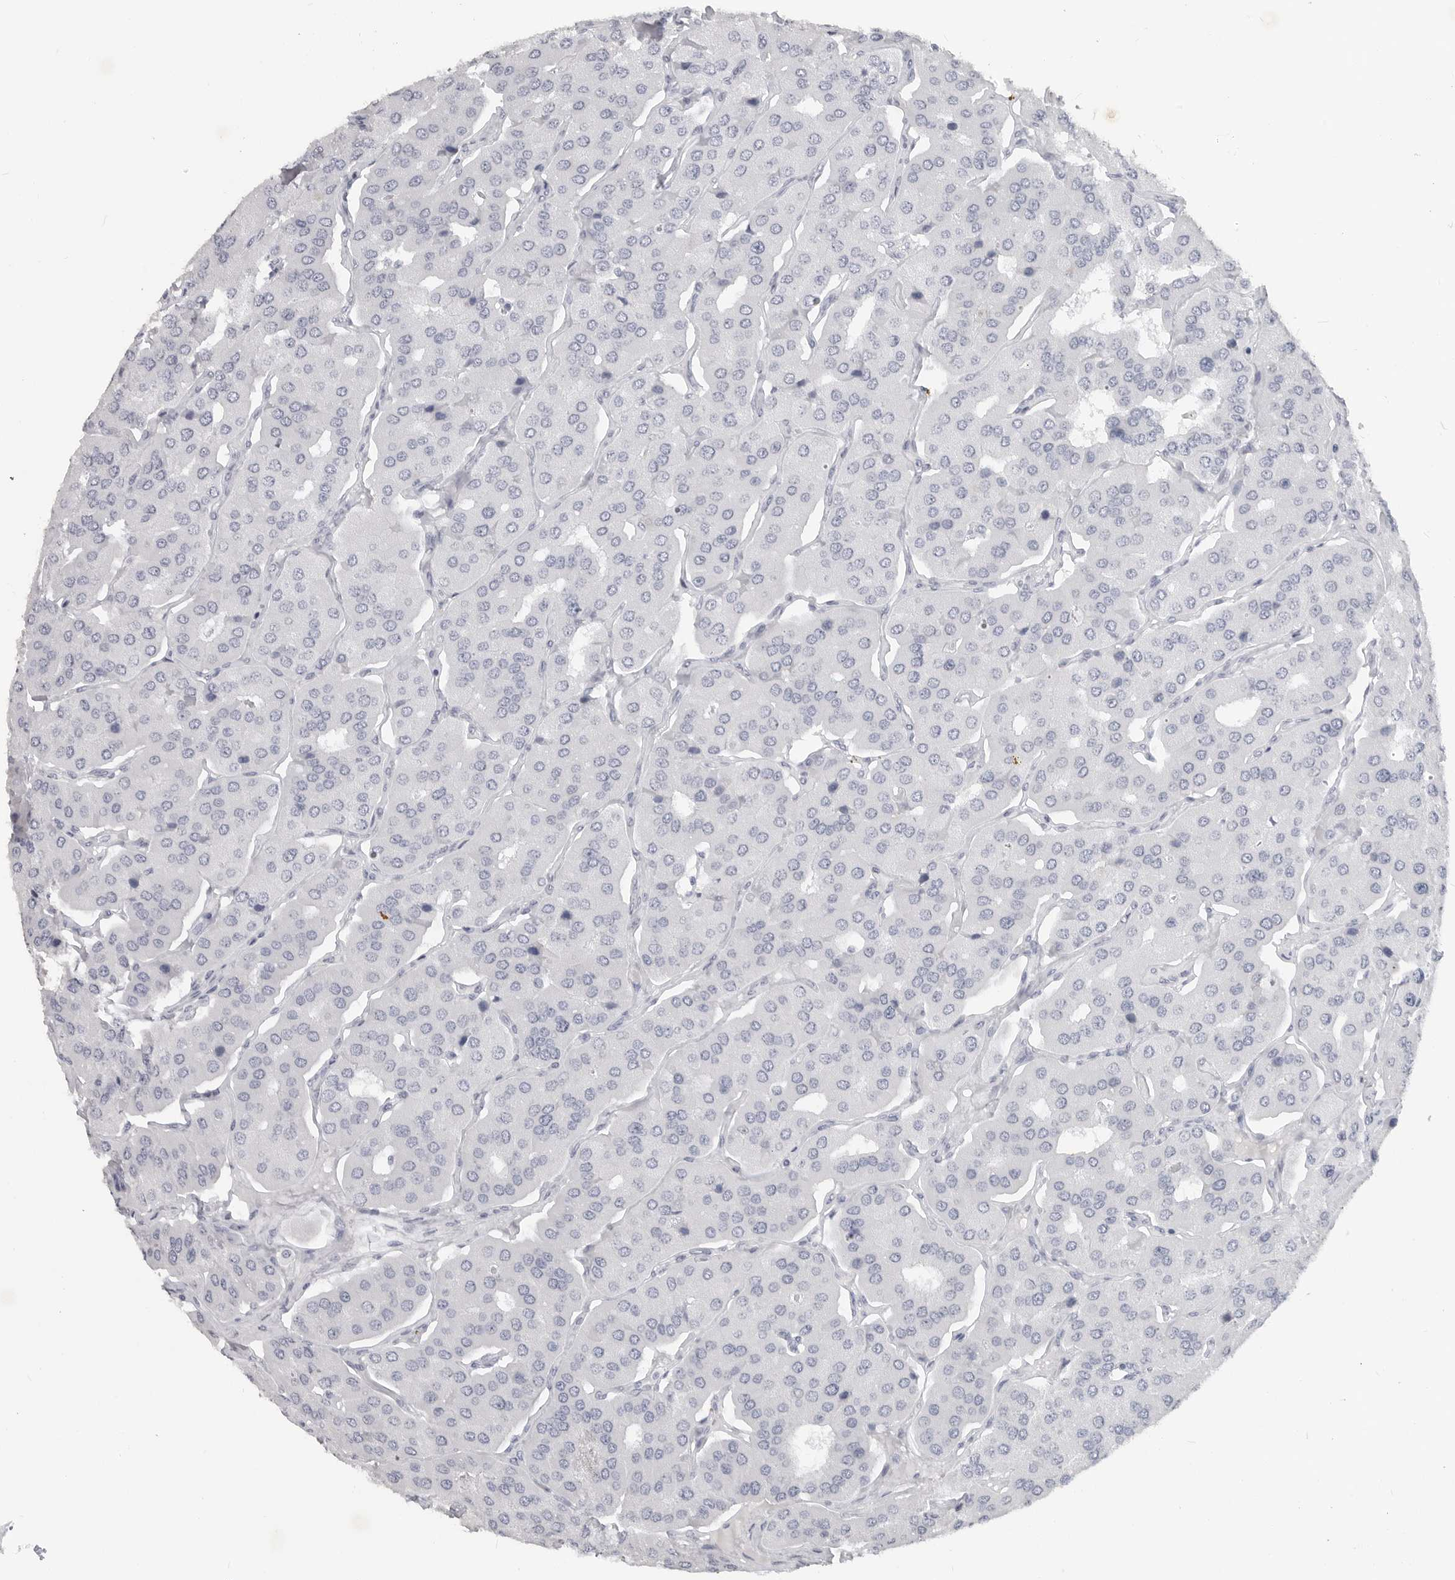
{"staining": {"intensity": "negative", "quantity": "none", "location": "none"}, "tissue": "parathyroid gland", "cell_type": "Glandular cells", "image_type": "normal", "snomed": [{"axis": "morphology", "description": "Normal tissue, NOS"}, {"axis": "morphology", "description": "Adenoma, NOS"}, {"axis": "topography", "description": "Parathyroid gland"}], "caption": "IHC micrograph of normal parathyroid gland: parathyroid gland stained with DAB reveals no significant protein expression in glandular cells.", "gene": "LY6D", "patient": {"sex": "female", "age": 86}}